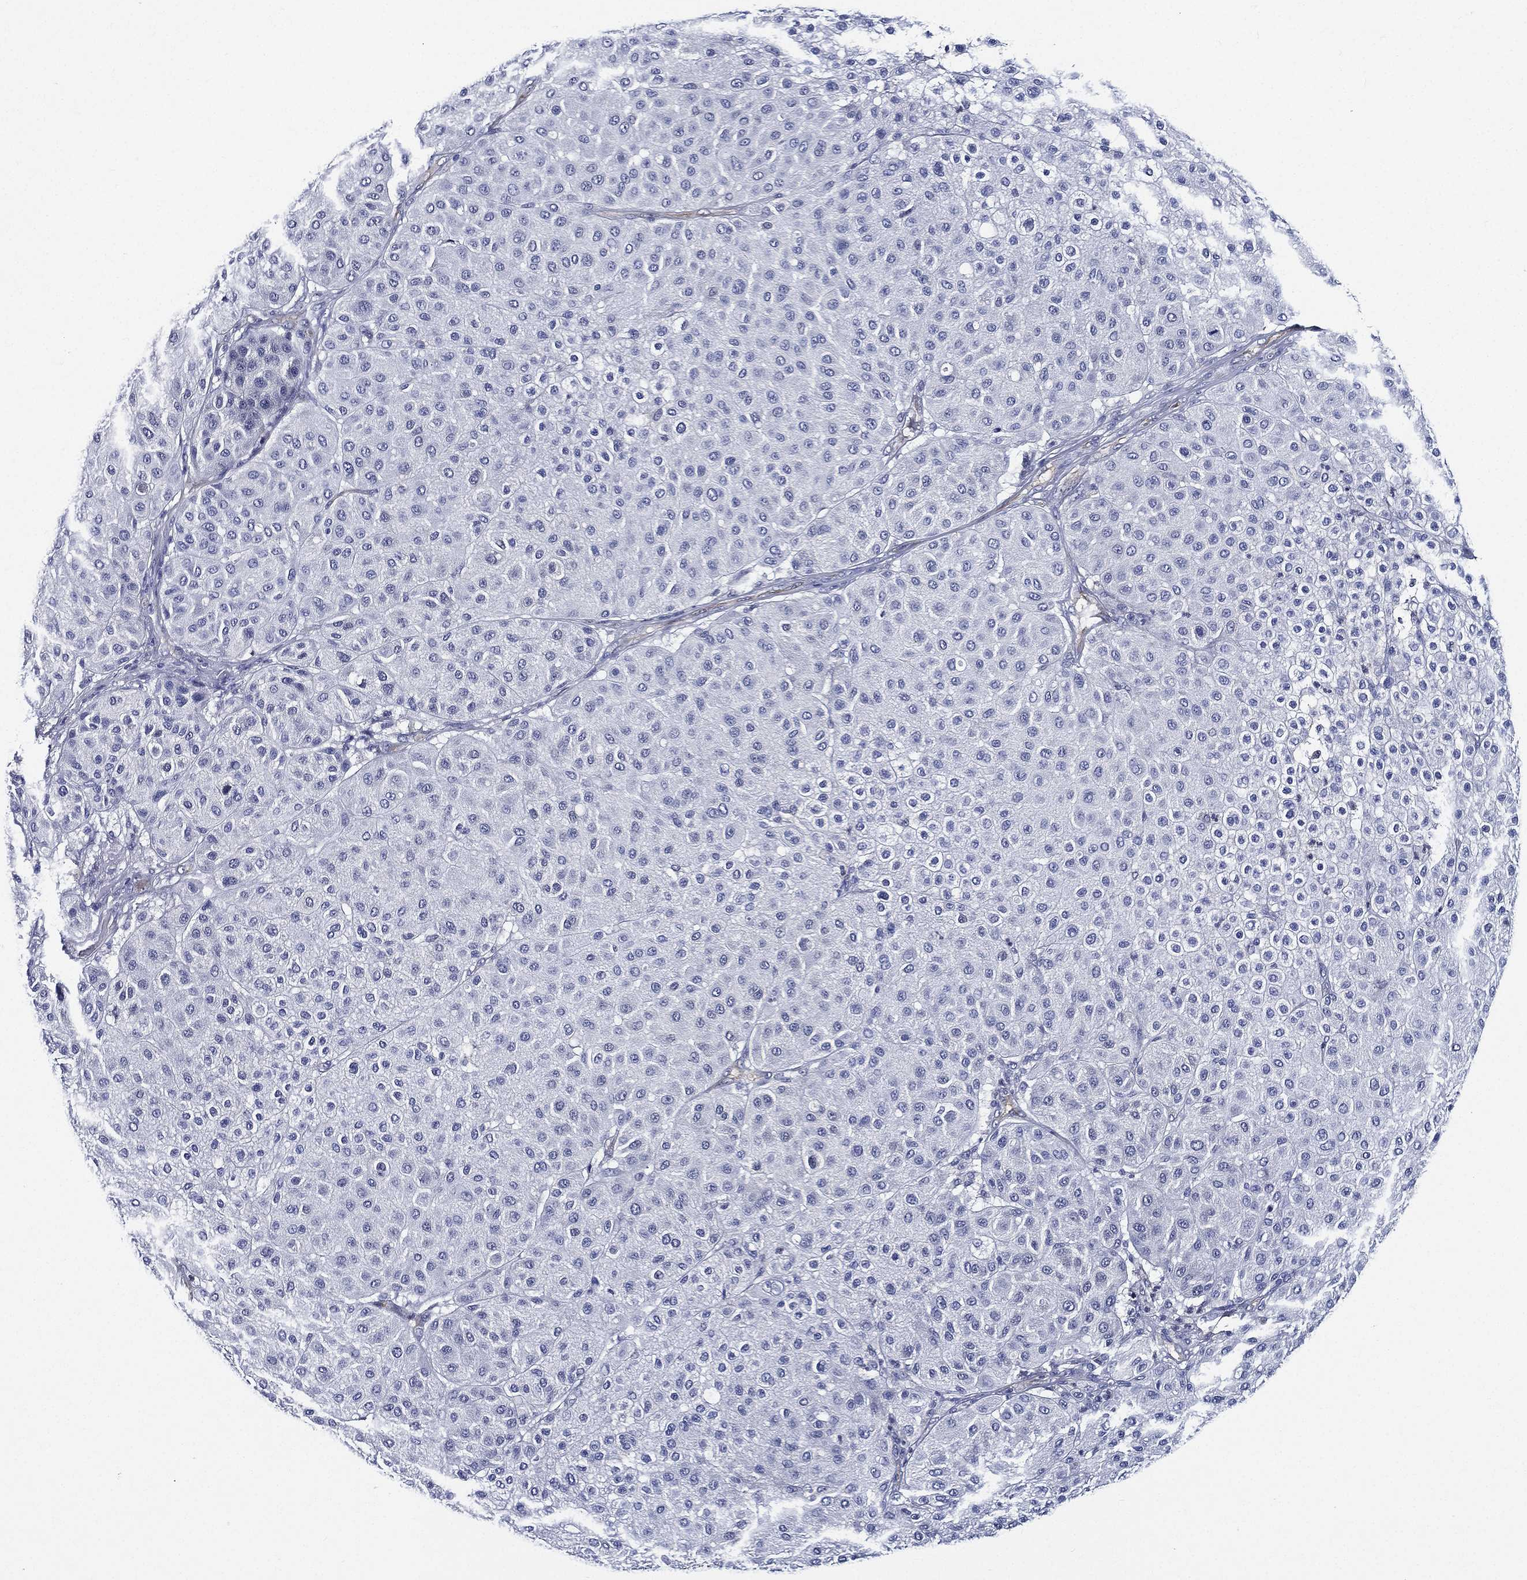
{"staining": {"intensity": "negative", "quantity": "none", "location": "none"}, "tissue": "melanoma", "cell_type": "Tumor cells", "image_type": "cancer", "snomed": [{"axis": "morphology", "description": "Malignant melanoma, Metastatic site"}, {"axis": "topography", "description": "Smooth muscle"}], "caption": "Tumor cells are negative for brown protein staining in melanoma.", "gene": "NEDD9", "patient": {"sex": "male", "age": 41}}